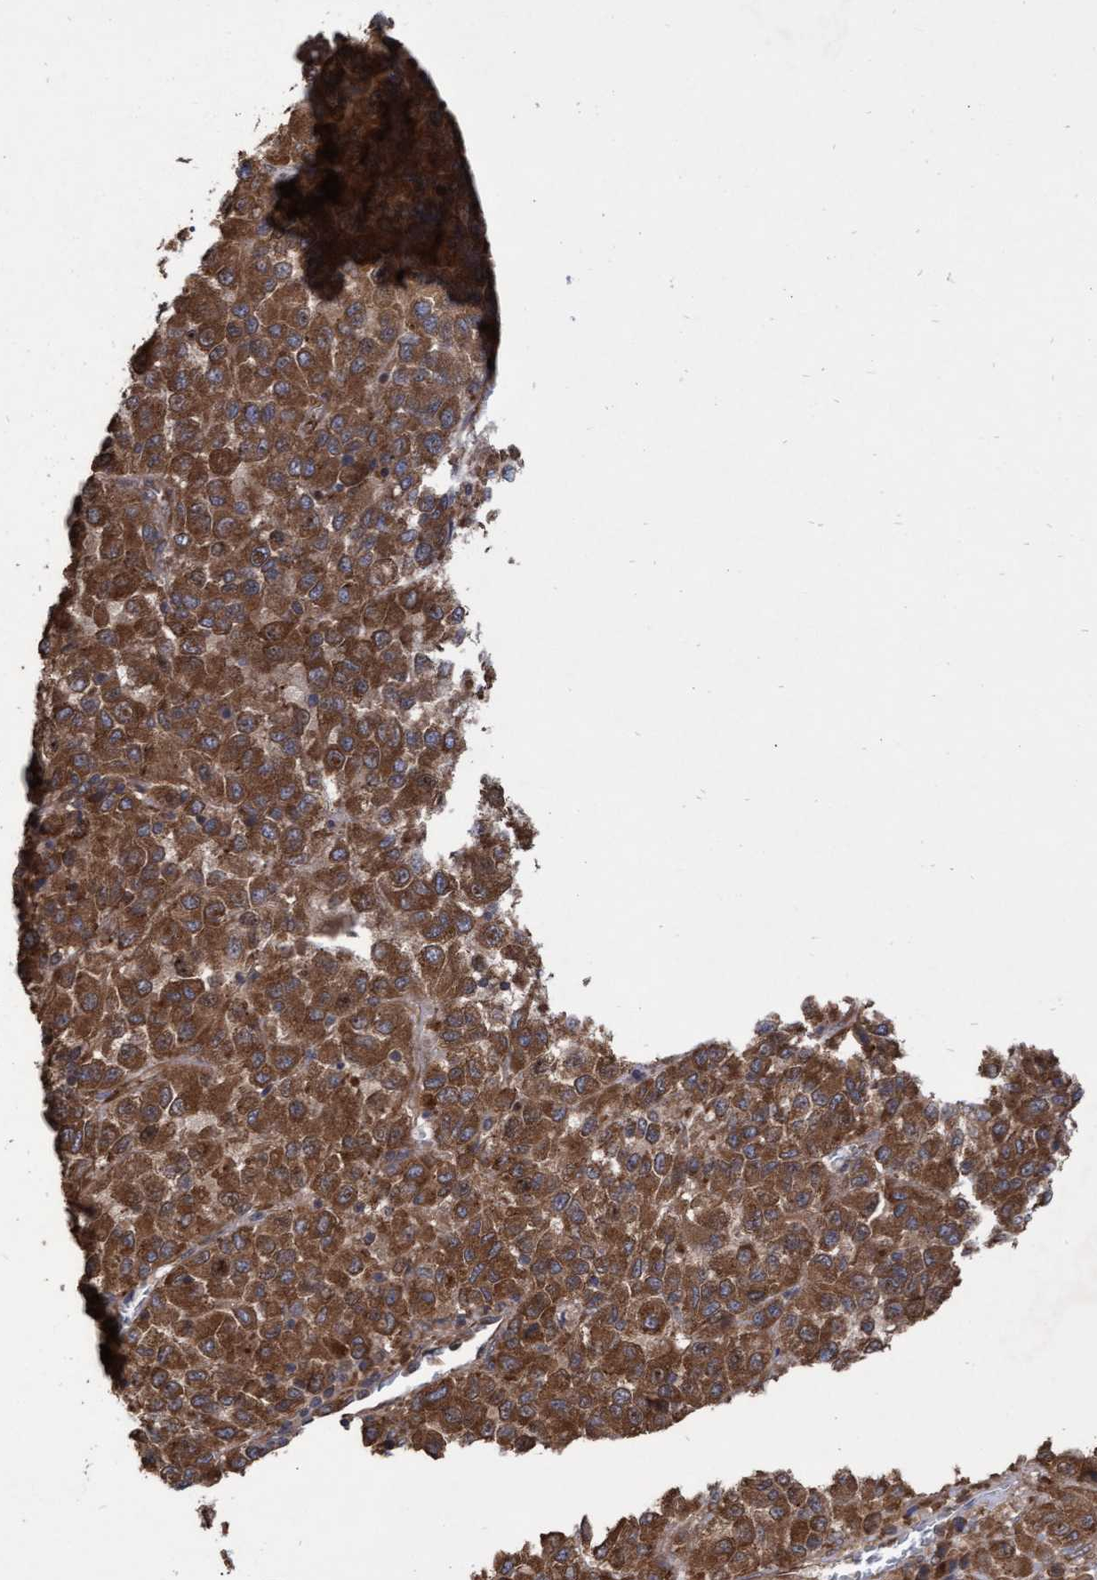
{"staining": {"intensity": "strong", "quantity": ">75%", "location": "cytoplasmic/membranous"}, "tissue": "skin cancer", "cell_type": "Tumor cells", "image_type": "cancer", "snomed": [{"axis": "morphology", "description": "Squamous cell carcinoma, NOS"}, {"axis": "topography", "description": "Skin"}], "caption": "An IHC image of tumor tissue is shown. Protein staining in brown labels strong cytoplasmic/membranous positivity in skin cancer within tumor cells.", "gene": "ABCF2", "patient": {"sex": "female", "age": 73}}